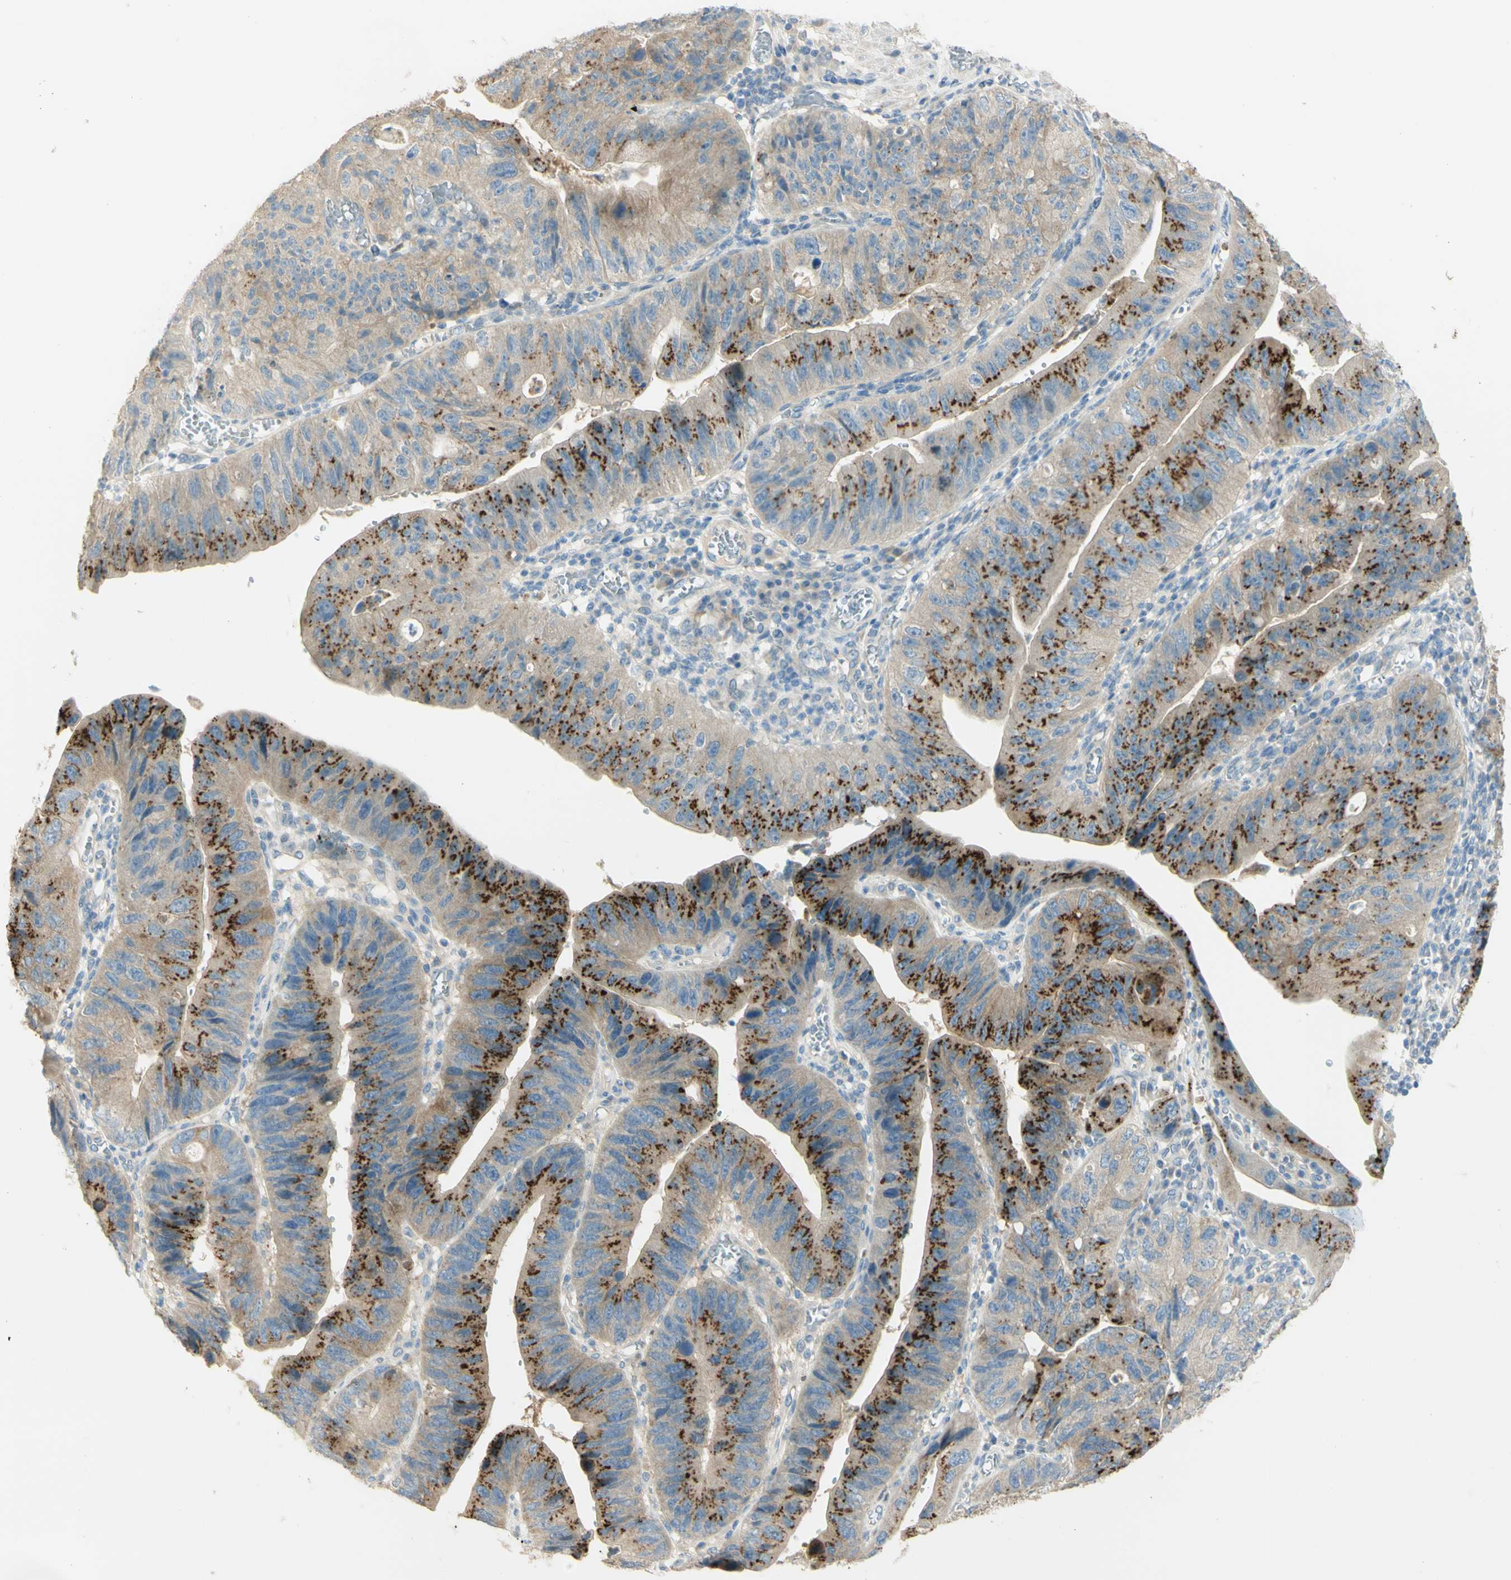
{"staining": {"intensity": "strong", "quantity": "25%-75%", "location": "cytoplasmic/membranous"}, "tissue": "stomach cancer", "cell_type": "Tumor cells", "image_type": "cancer", "snomed": [{"axis": "morphology", "description": "Adenocarcinoma, NOS"}, {"axis": "topography", "description": "Stomach"}], "caption": "Strong cytoplasmic/membranous protein positivity is identified in about 25%-75% of tumor cells in stomach cancer. The protein of interest is shown in brown color, while the nuclei are stained blue.", "gene": "GCNT3", "patient": {"sex": "male", "age": 59}}